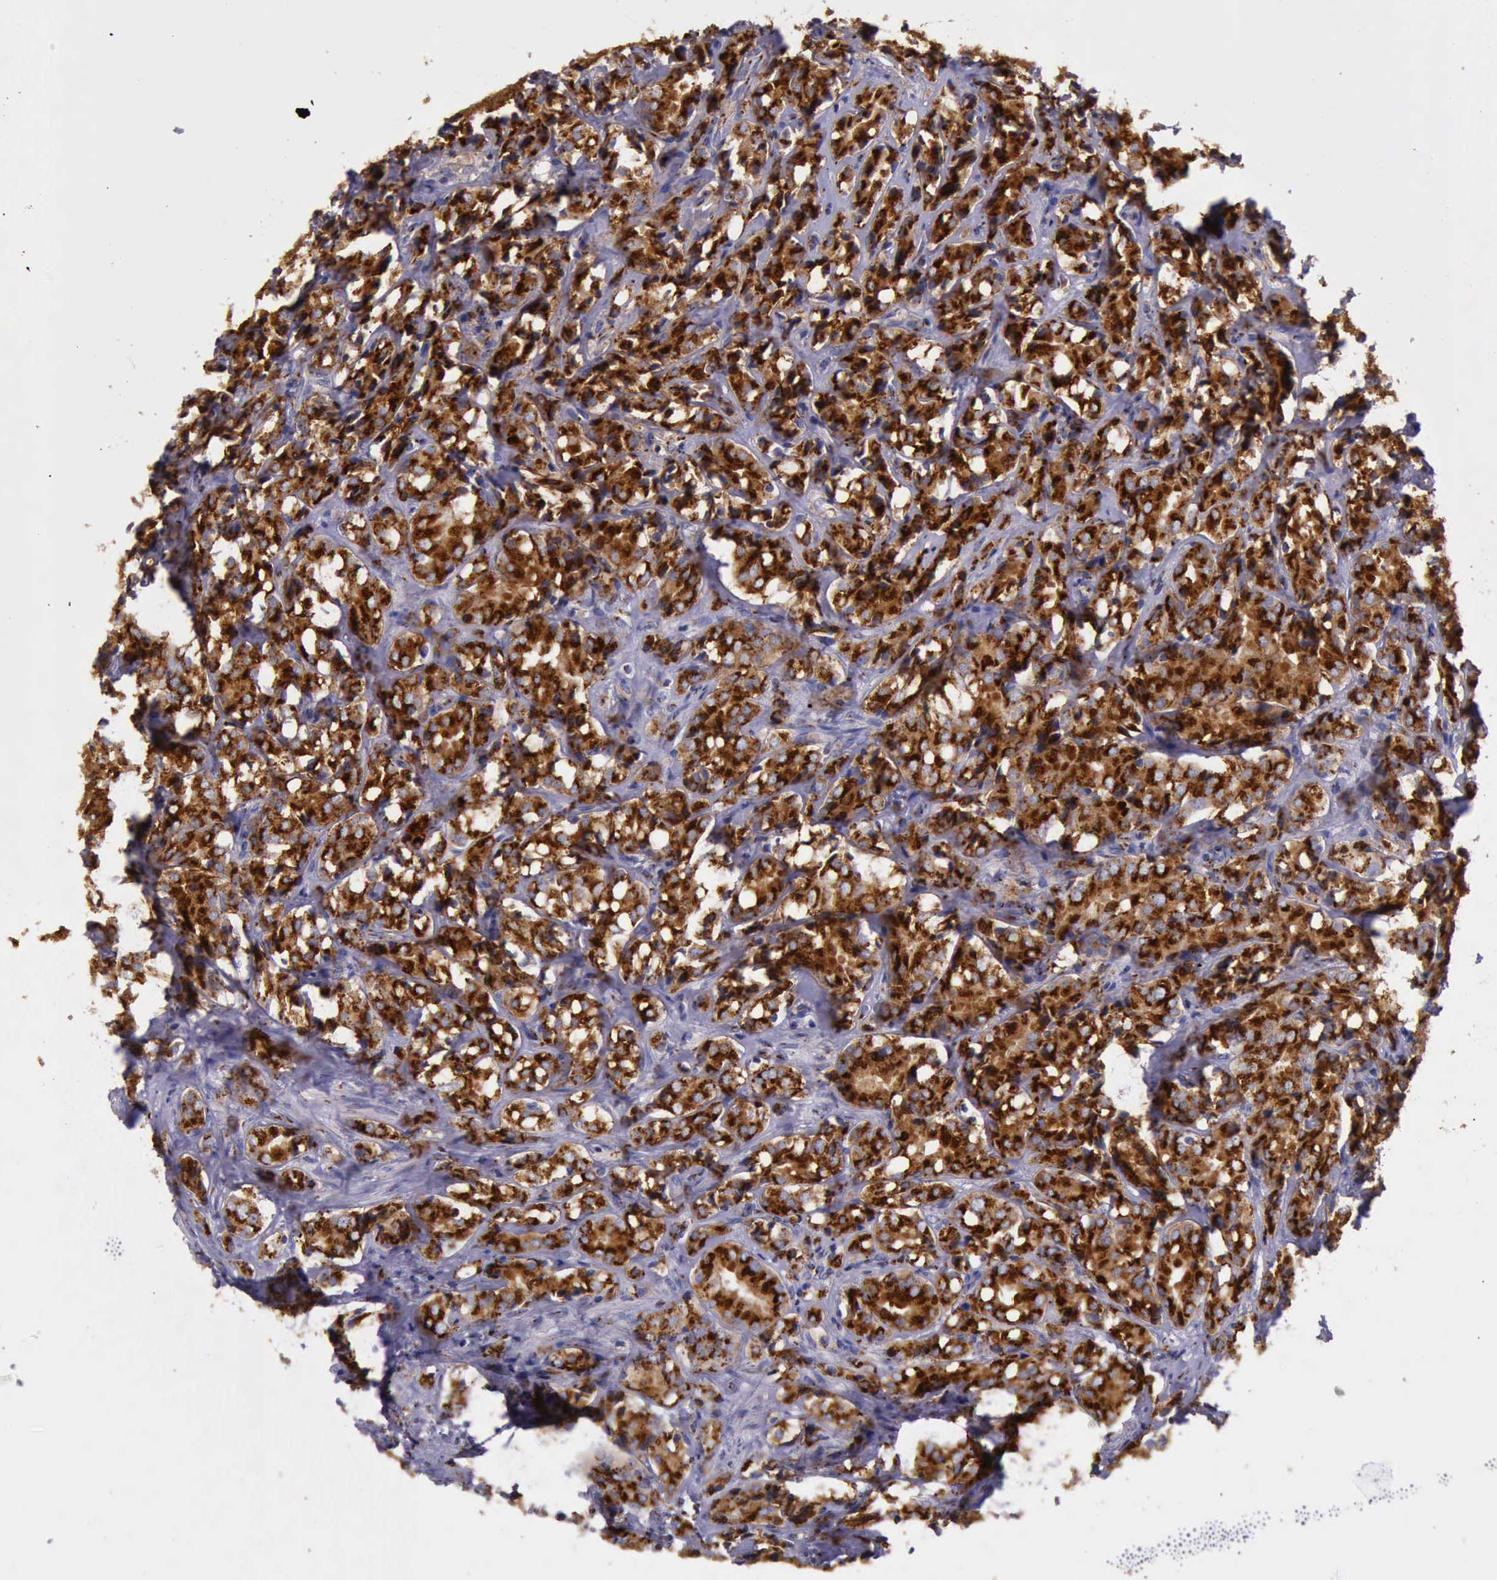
{"staining": {"intensity": "strong", "quantity": ">75%", "location": "cytoplasmic/membranous"}, "tissue": "prostate cancer", "cell_type": "Tumor cells", "image_type": "cancer", "snomed": [{"axis": "morphology", "description": "Adenocarcinoma, High grade"}, {"axis": "topography", "description": "Prostate"}], "caption": "A brown stain shows strong cytoplasmic/membranous staining of a protein in prostate cancer tumor cells.", "gene": "GOLGA5", "patient": {"sex": "male", "age": 68}}